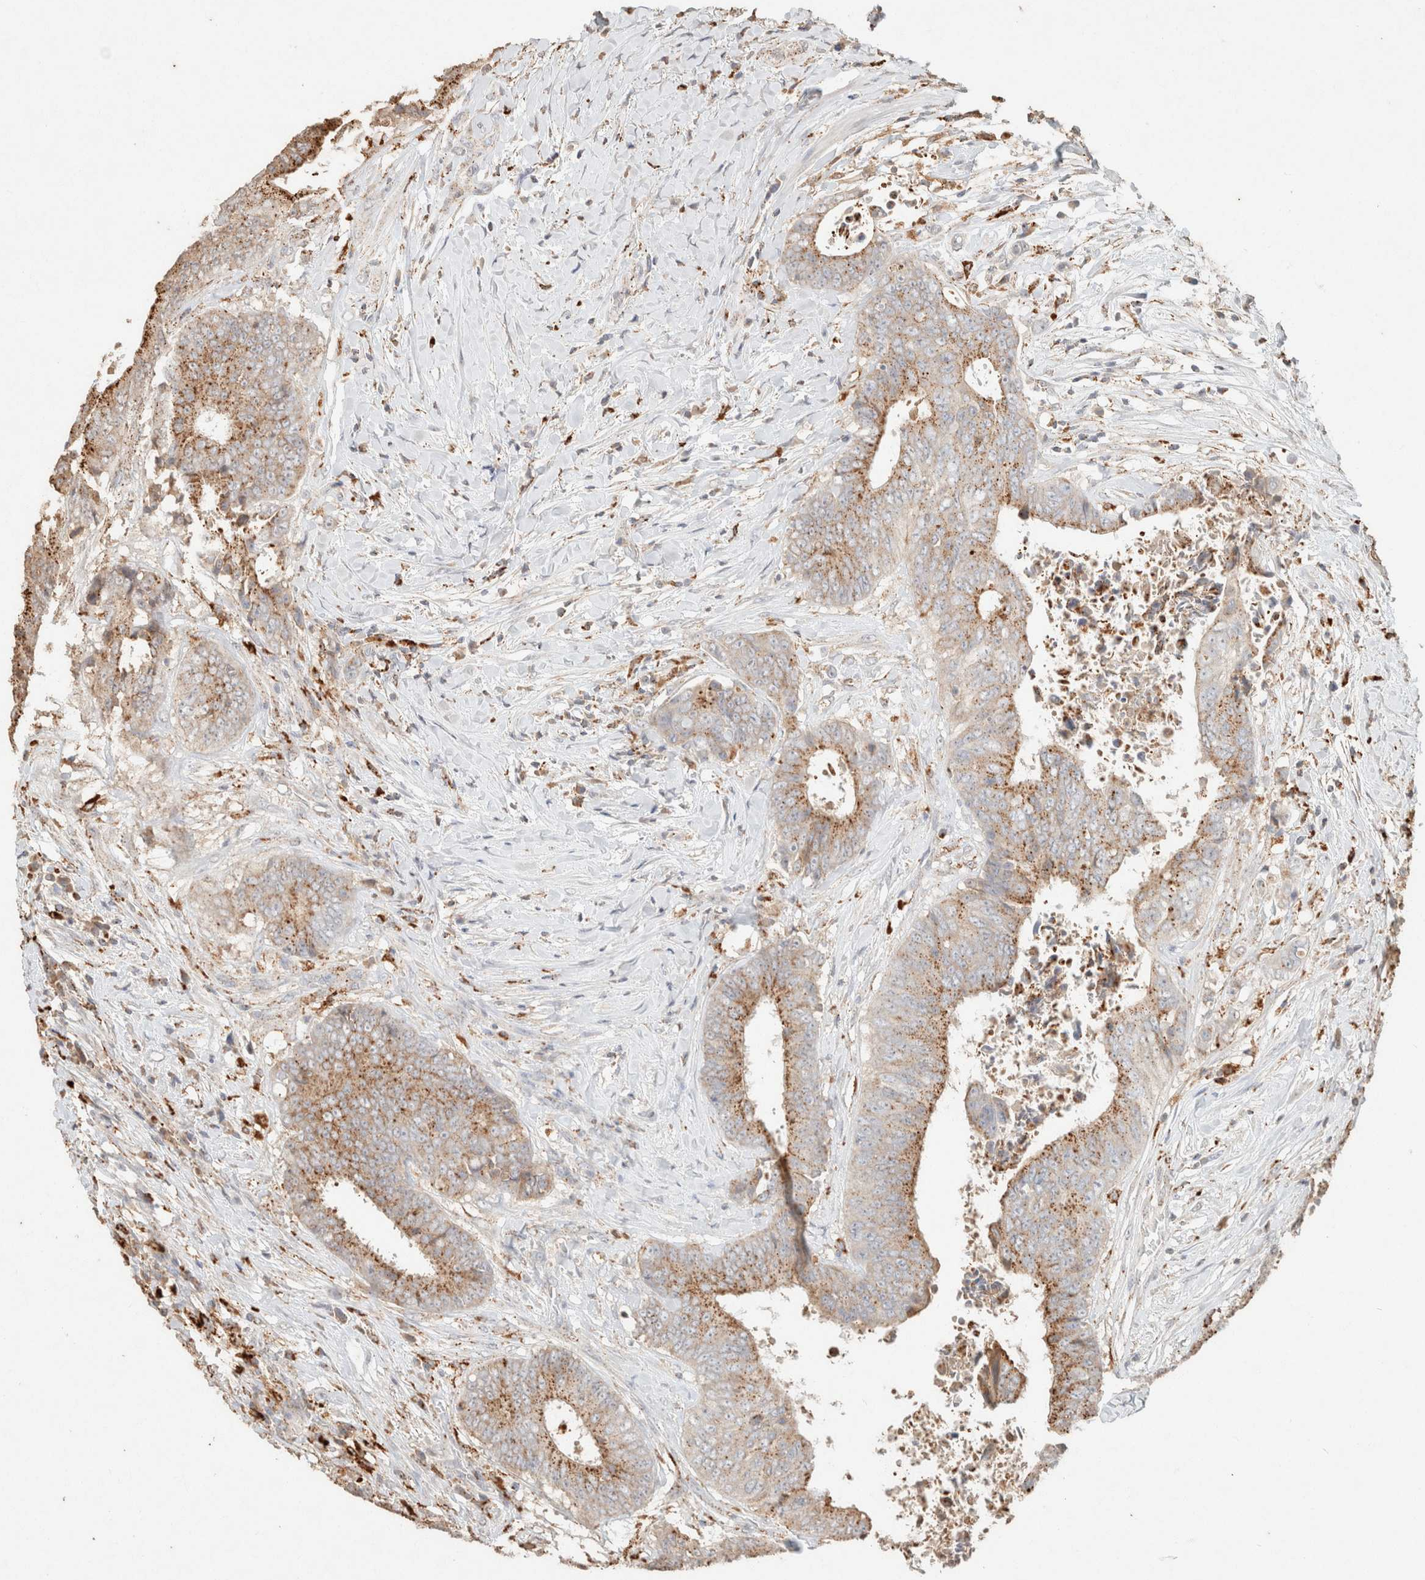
{"staining": {"intensity": "moderate", "quantity": ">75%", "location": "cytoplasmic/membranous"}, "tissue": "colorectal cancer", "cell_type": "Tumor cells", "image_type": "cancer", "snomed": [{"axis": "morphology", "description": "Adenocarcinoma, NOS"}, {"axis": "topography", "description": "Rectum"}], "caption": "Colorectal cancer (adenocarcinoma) stained with a protein marker exhibits moderate staining in tumor cells.", "gene": "CTSC", "patient": {"sex": "male", "age": 72}}